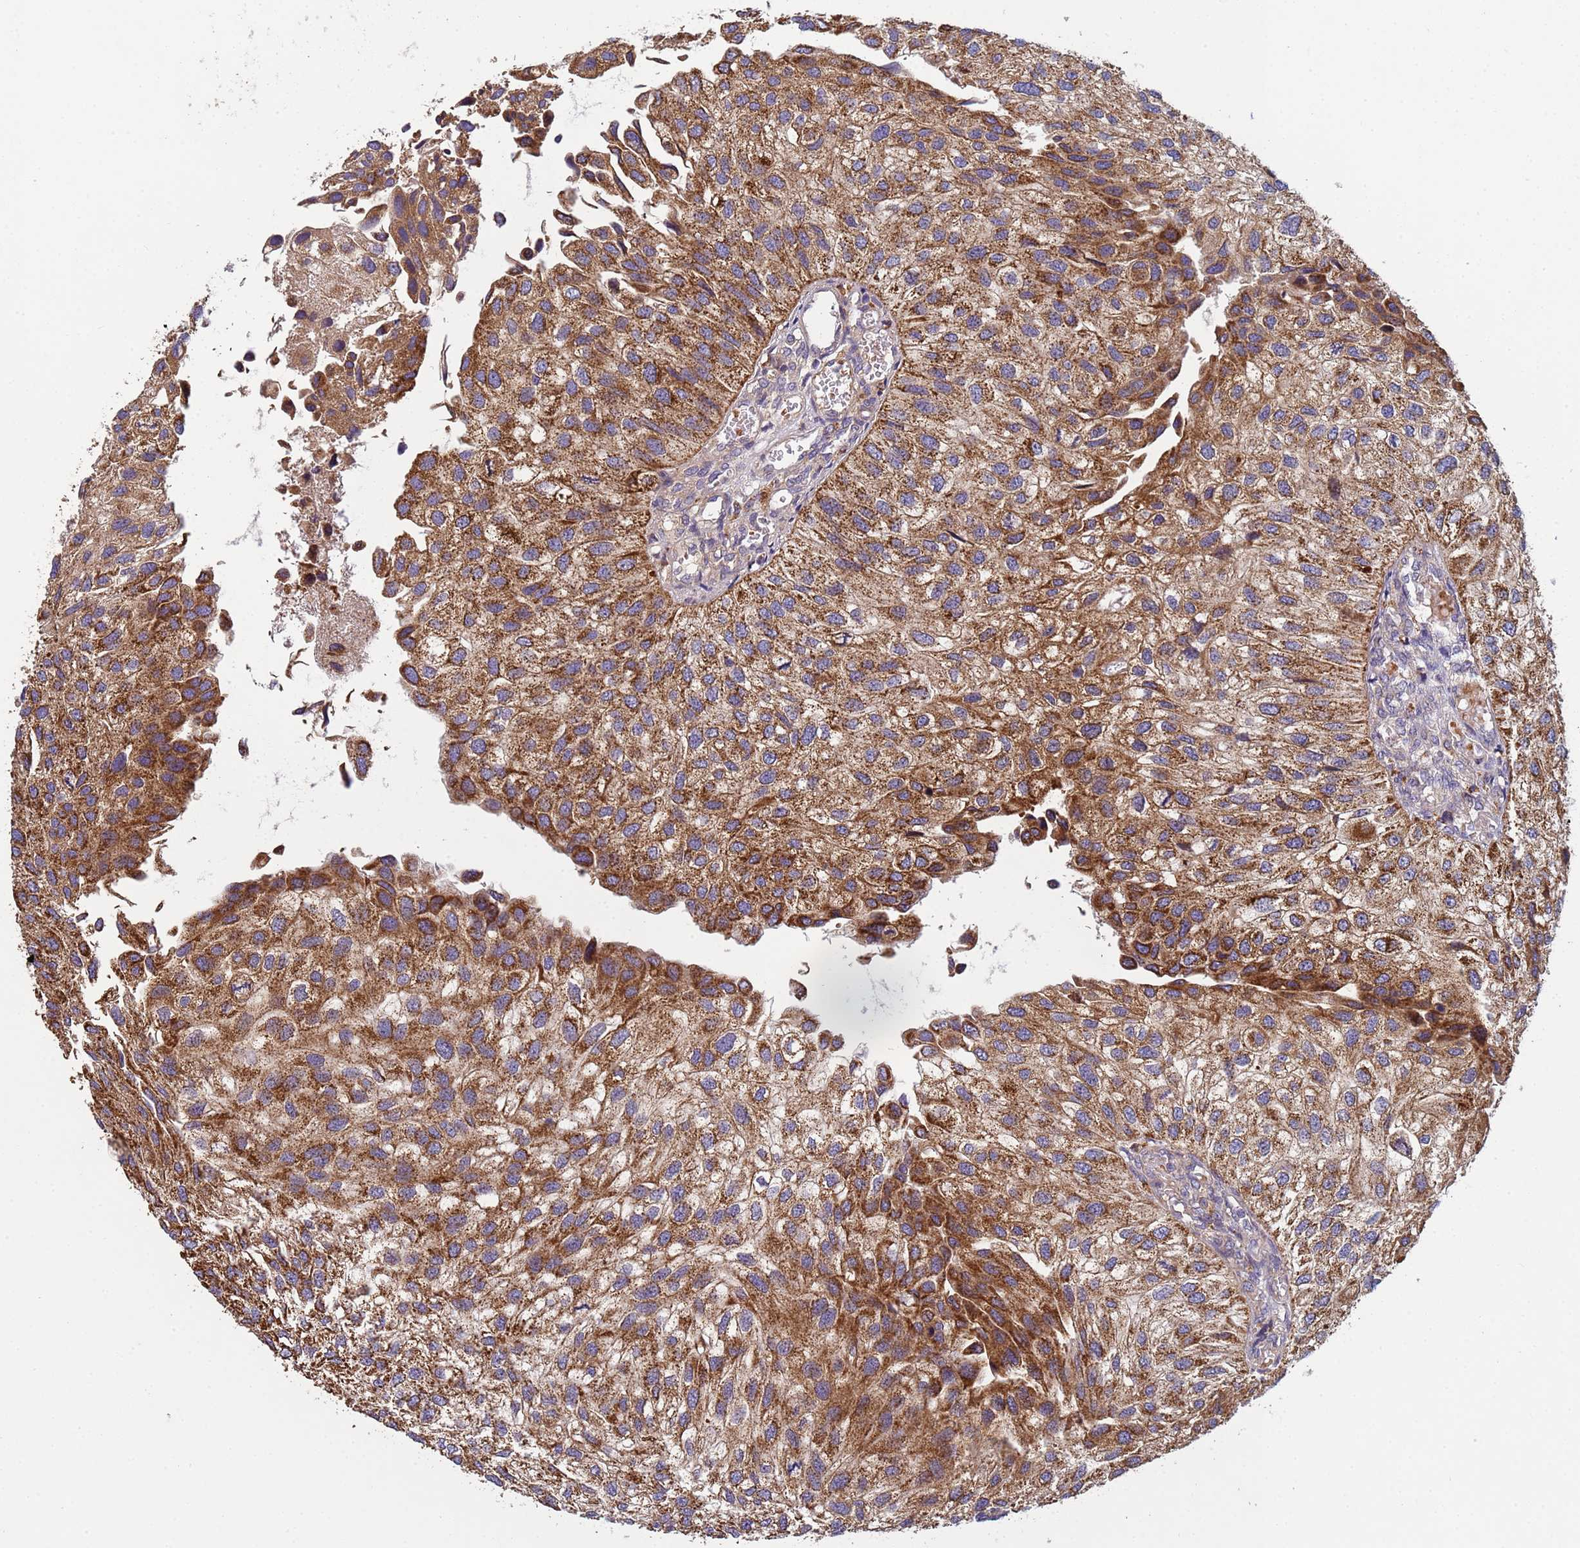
{"staining": {"intensity": "strong", "quantity": ">75%", "location": "cytoplasmic/membranous"}, "tissue": "urothelial cancer", "cell_type": "Tumor cells", "image_type": "cancer", "snomed": [{"axis": "morphology", "description": "Urothelial carcinoma, Low grade"}, {"axis": "topography", "description": "Urinary bladder"}], "caption": "Immunohistochemical staining of human urothelial cancer exhibits high levels of strong cytoplasmic/membranous positivity in approximately >75% of tumor cells.", "gene": "RAB10", "patient": {"sex": "female", "age": 89}}